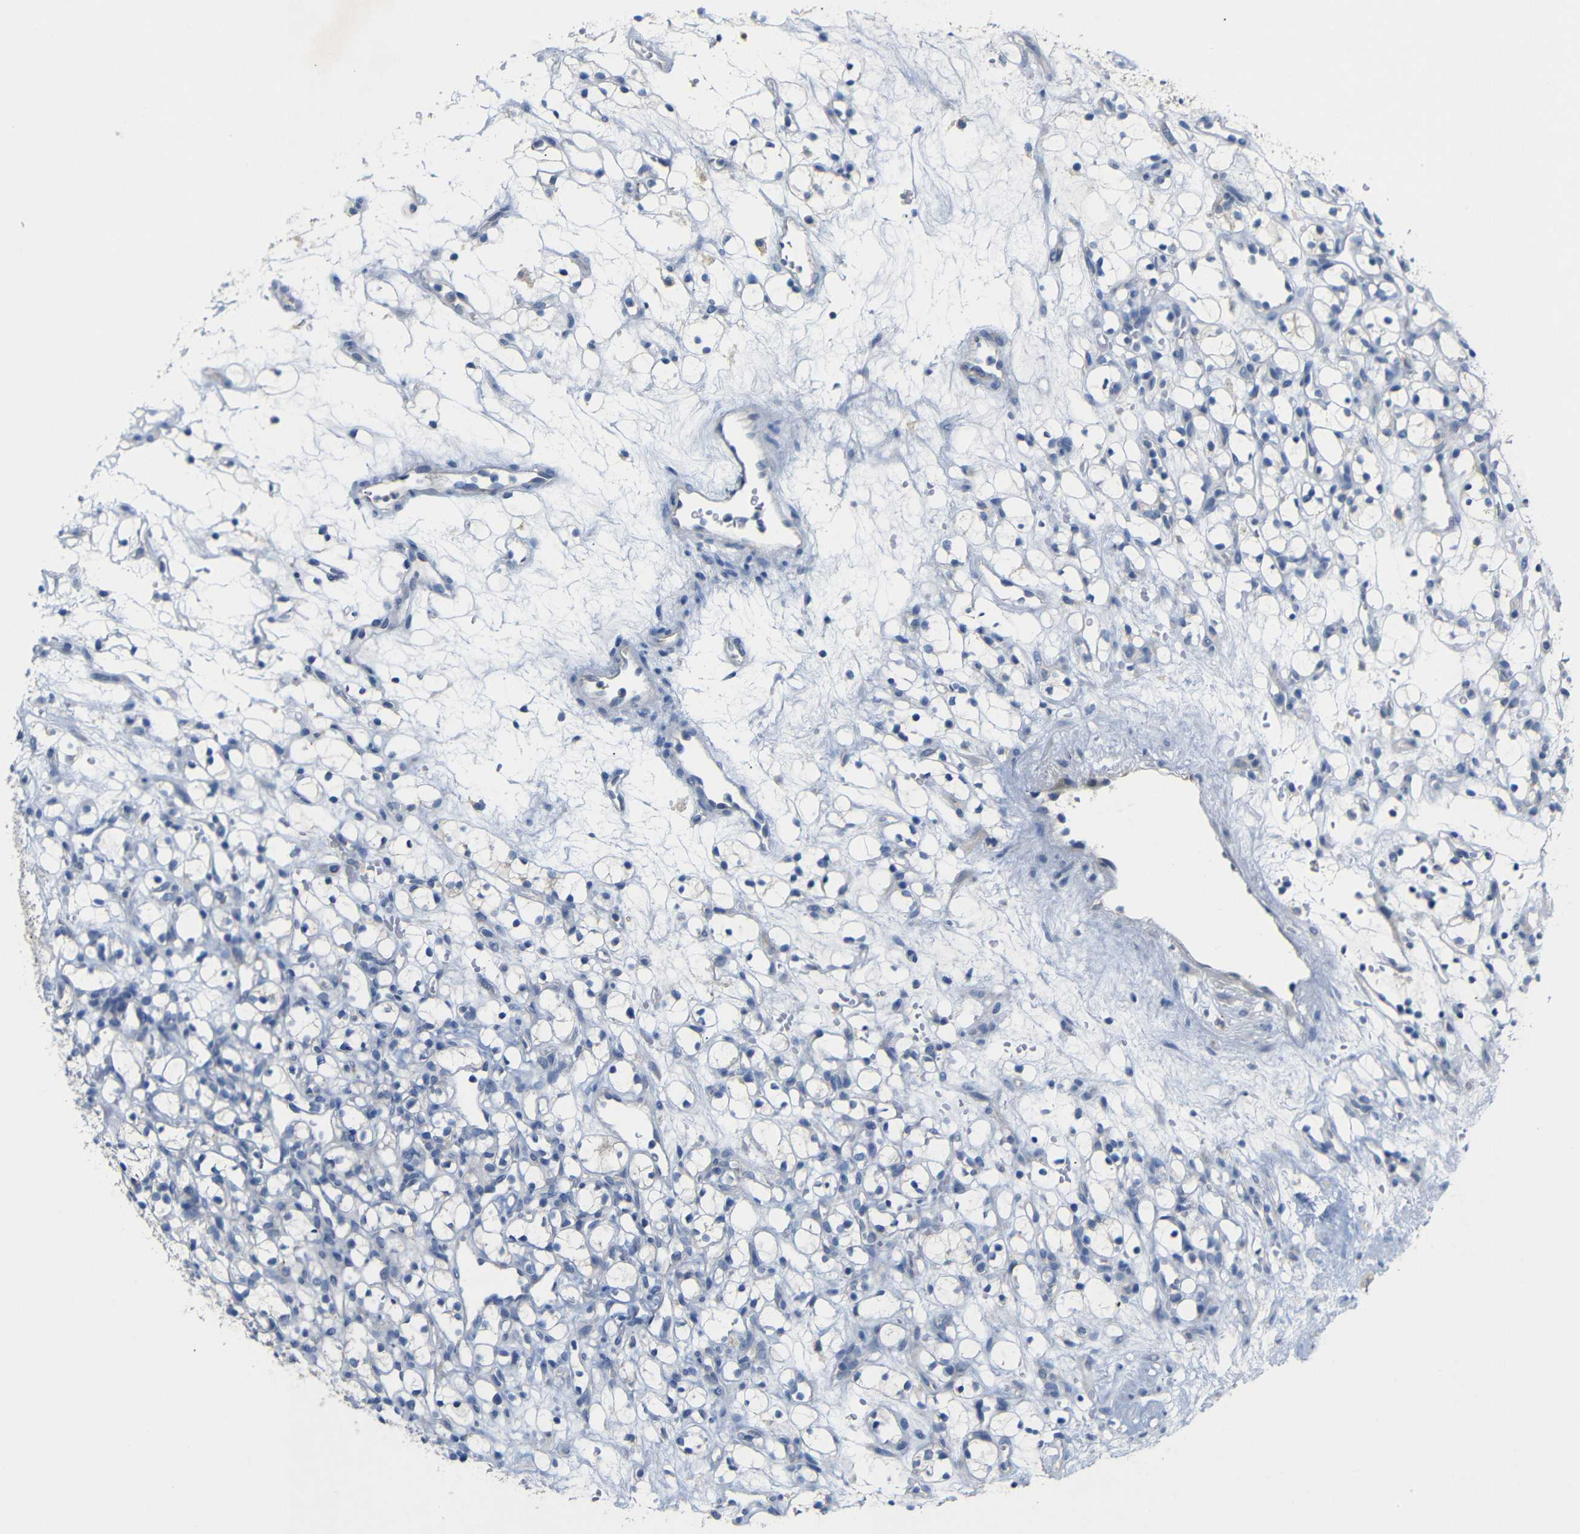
{"staining": {"intensity": "negative", "quantity": "none", "location": "none"}, "tissue": "renal cancer", "cell_type": "Tumor cells", "image_type": "cancer", "snomed": [{"axis": "morphology", "description": "Adenocarcinoma, NOS"}, {"axis": "topography", "description": "Kidney"}], "caption": "Photomicrograph shows no significant protein staining in tumor cells of adenocarcinoma (renal). (Stains: DAB (3,3'-diaminobenzidine) immunohistochemistry (IHC) with hematoxylin counter stain, Microscopy: brightfield microscopy at high magnification).", "gene": "TBC1D32", "patient": {"sex": "female", "age": 60}}